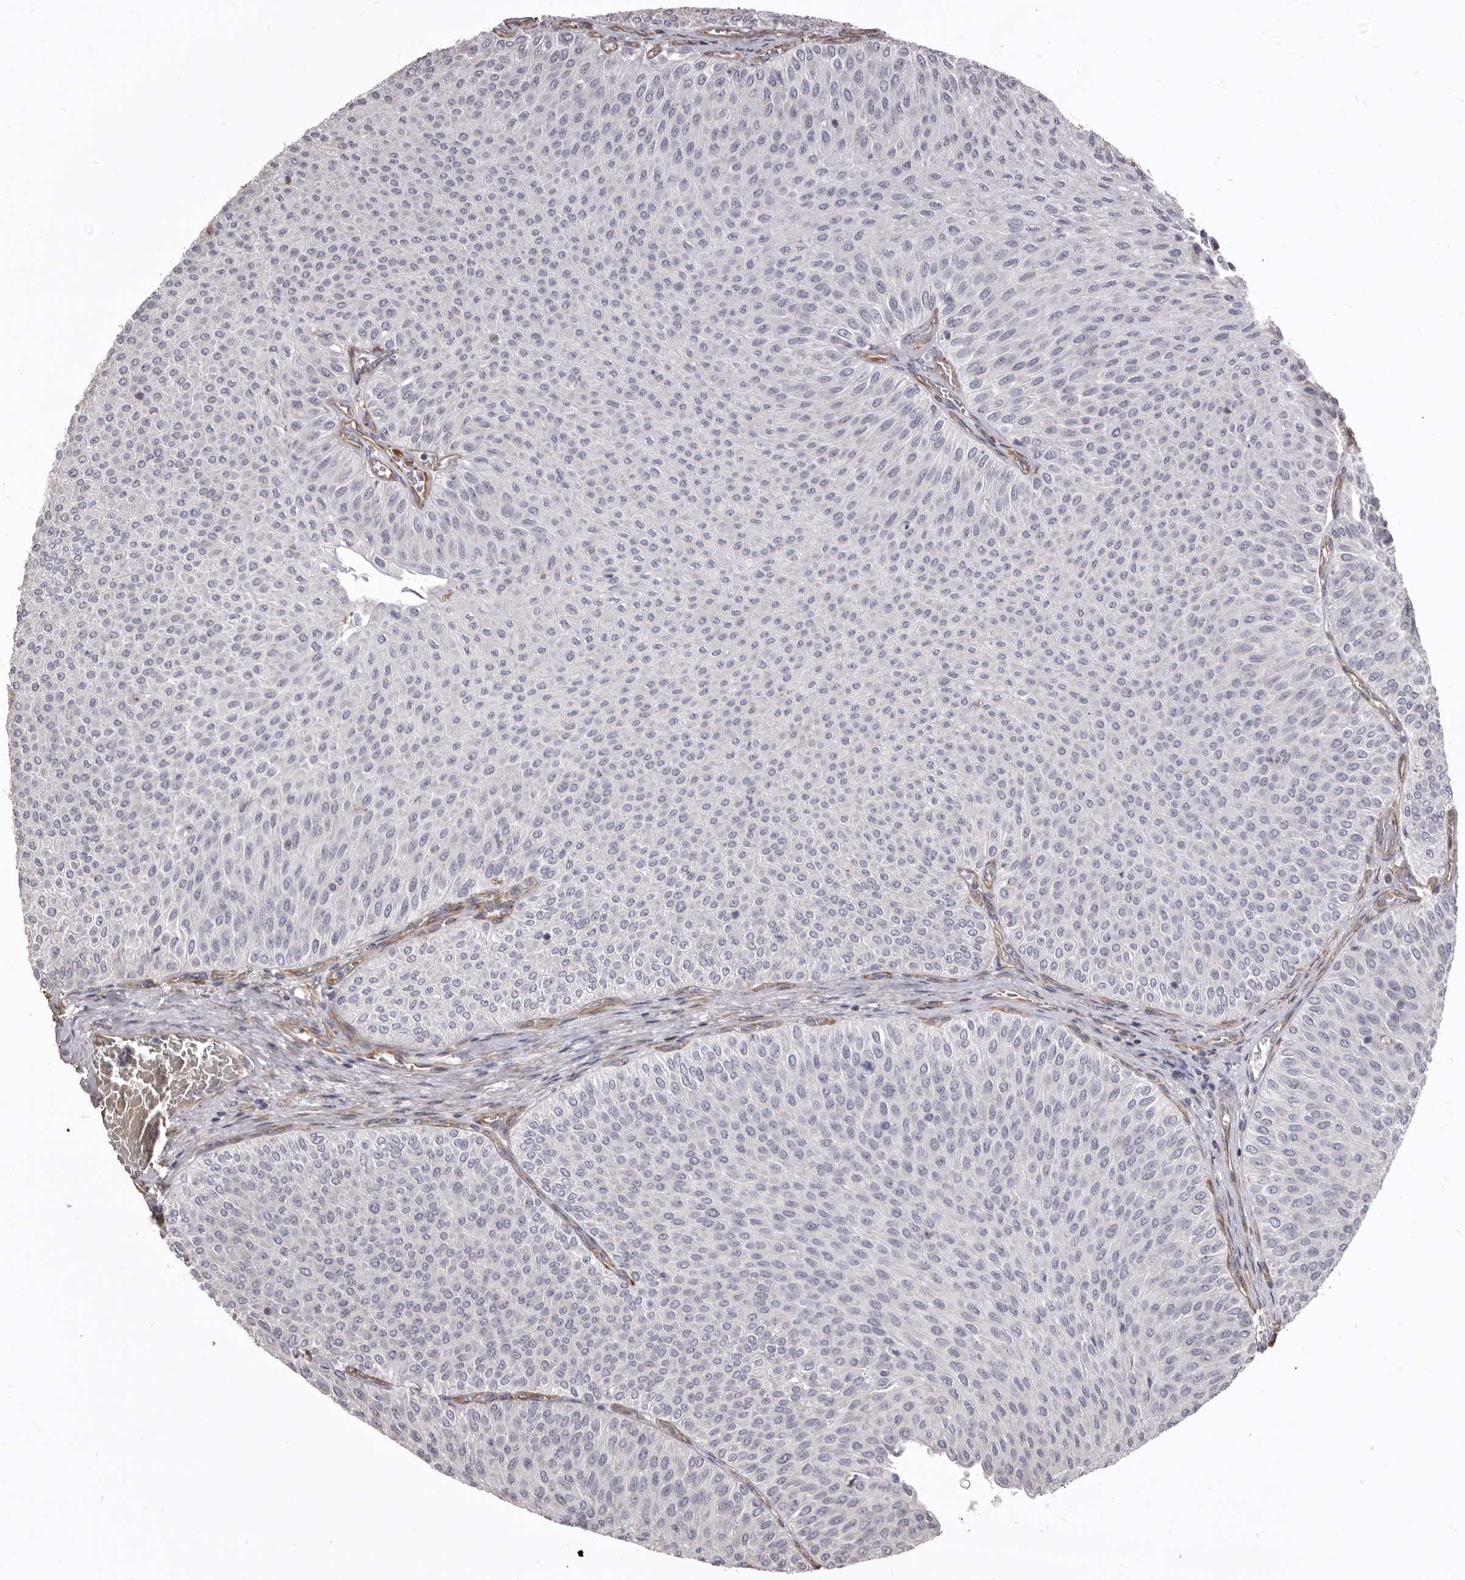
{"staining": {"intensity": "negative", "quantity": "none", "location": "none"}, "tissue": "urothelial cancer", "cell_type": "Tumor cells", "image_type": "cancer", "snomed": [{"axis": "morphology", "description": "Urothelial carcinoma, Low grade"}, {"axis": "topography", "description": "Urinary bladder"}], "caption": "Urothelial cancer stained for a protein using IHC reveals no expression tumor cells.", "gene": "MTURN", "patient": {"sex": "male", "age": 78}}